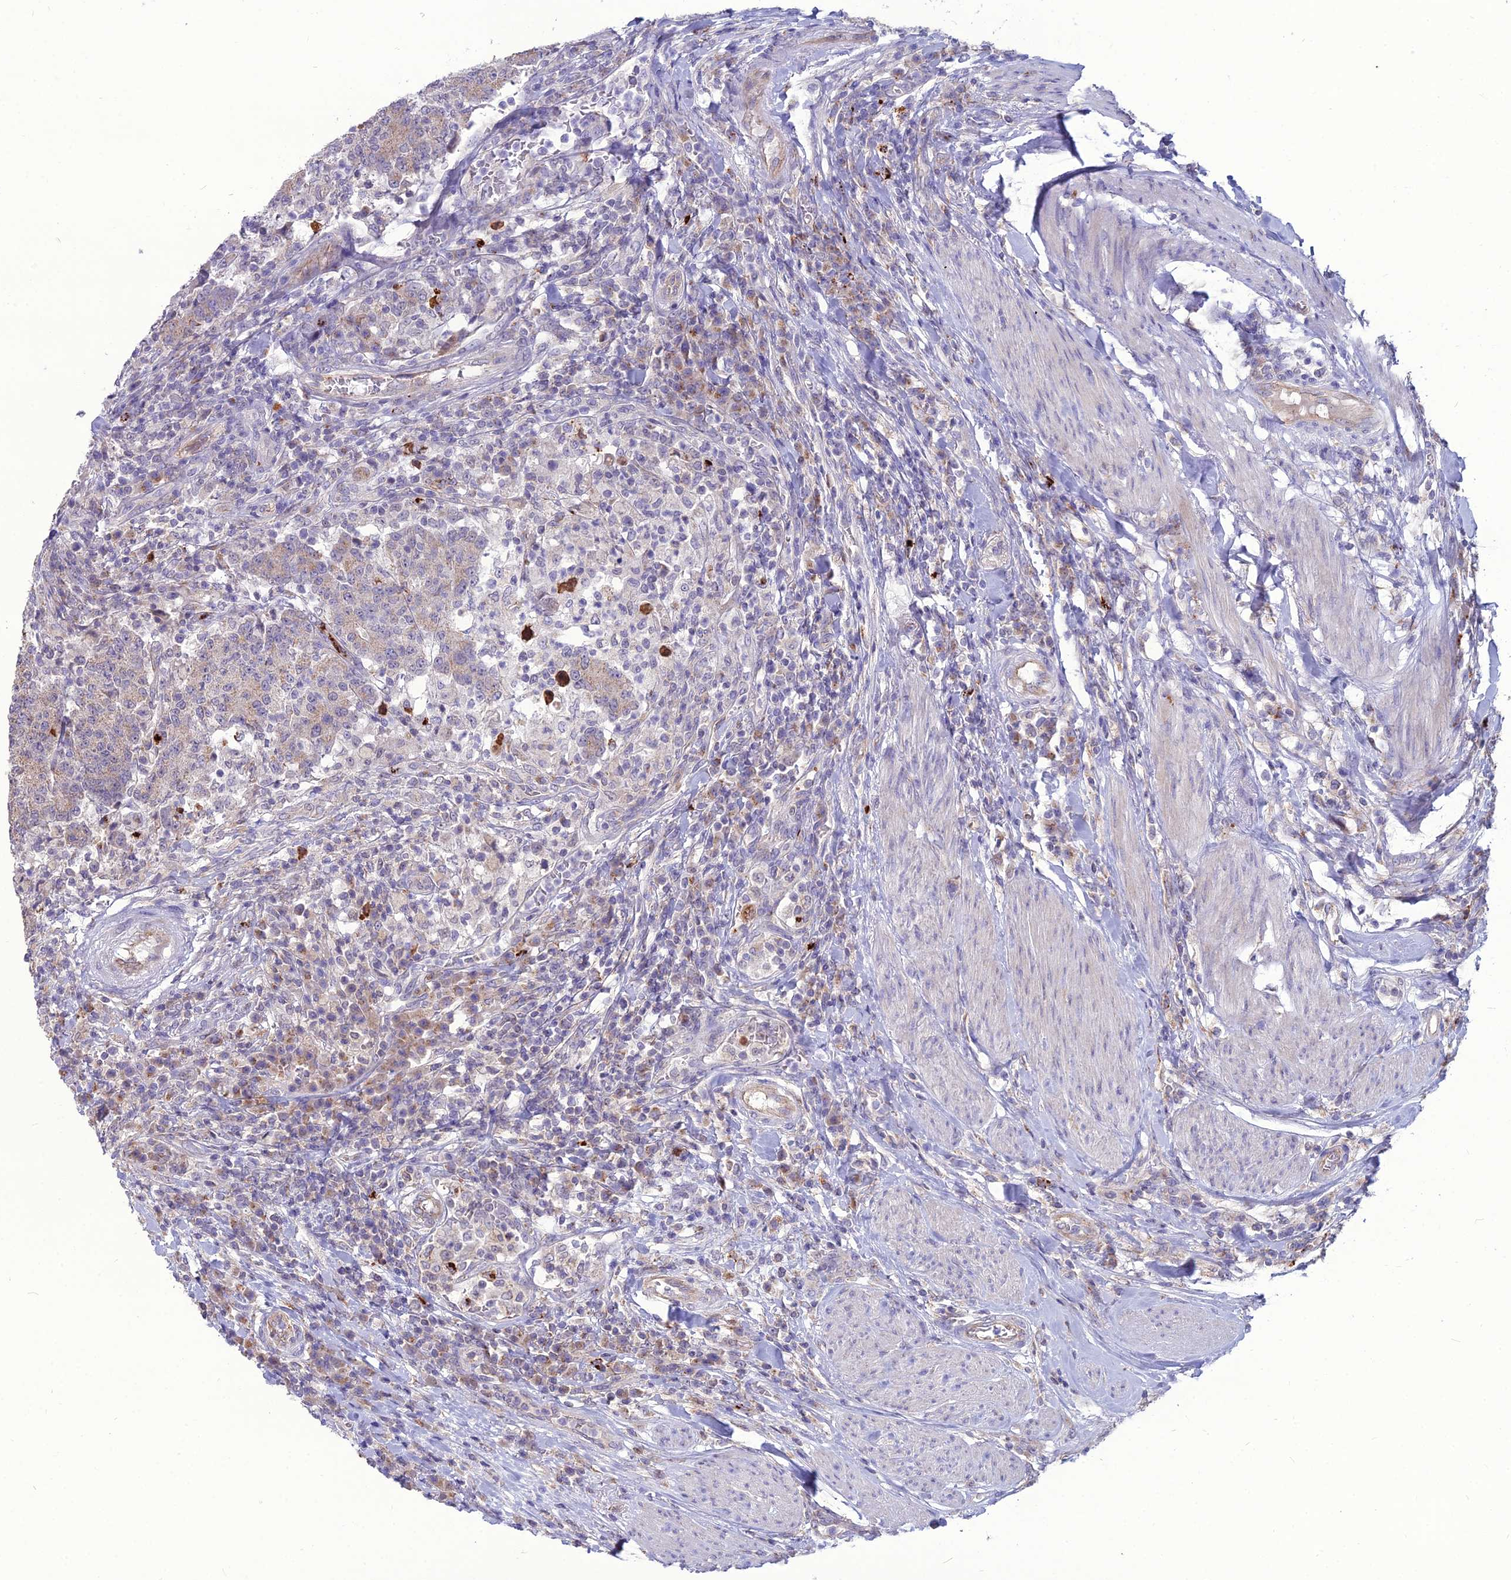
{"staining": {"intensity": "weak", "quantity": "25%-75%", "location": "cytoplasmic/membranous"}, "tissue": "colorectal cancer", "cell_type": "Tumor cells", "image_type": "cancer", "snomed": [{"axis": "morphology", "description": "Adenocarcinoma, NOS"}, {"axis": "topography", "description": "Colon"}], "caption": "There is low levels of weak cytoplasmic/membranous staining in tumor cells of colorectal adenocarcinoma, as demonstrated by immunohistochemical staining (brown color).", "gene": "PCED1B", "patient": {"sex": "female", "age": 75}}